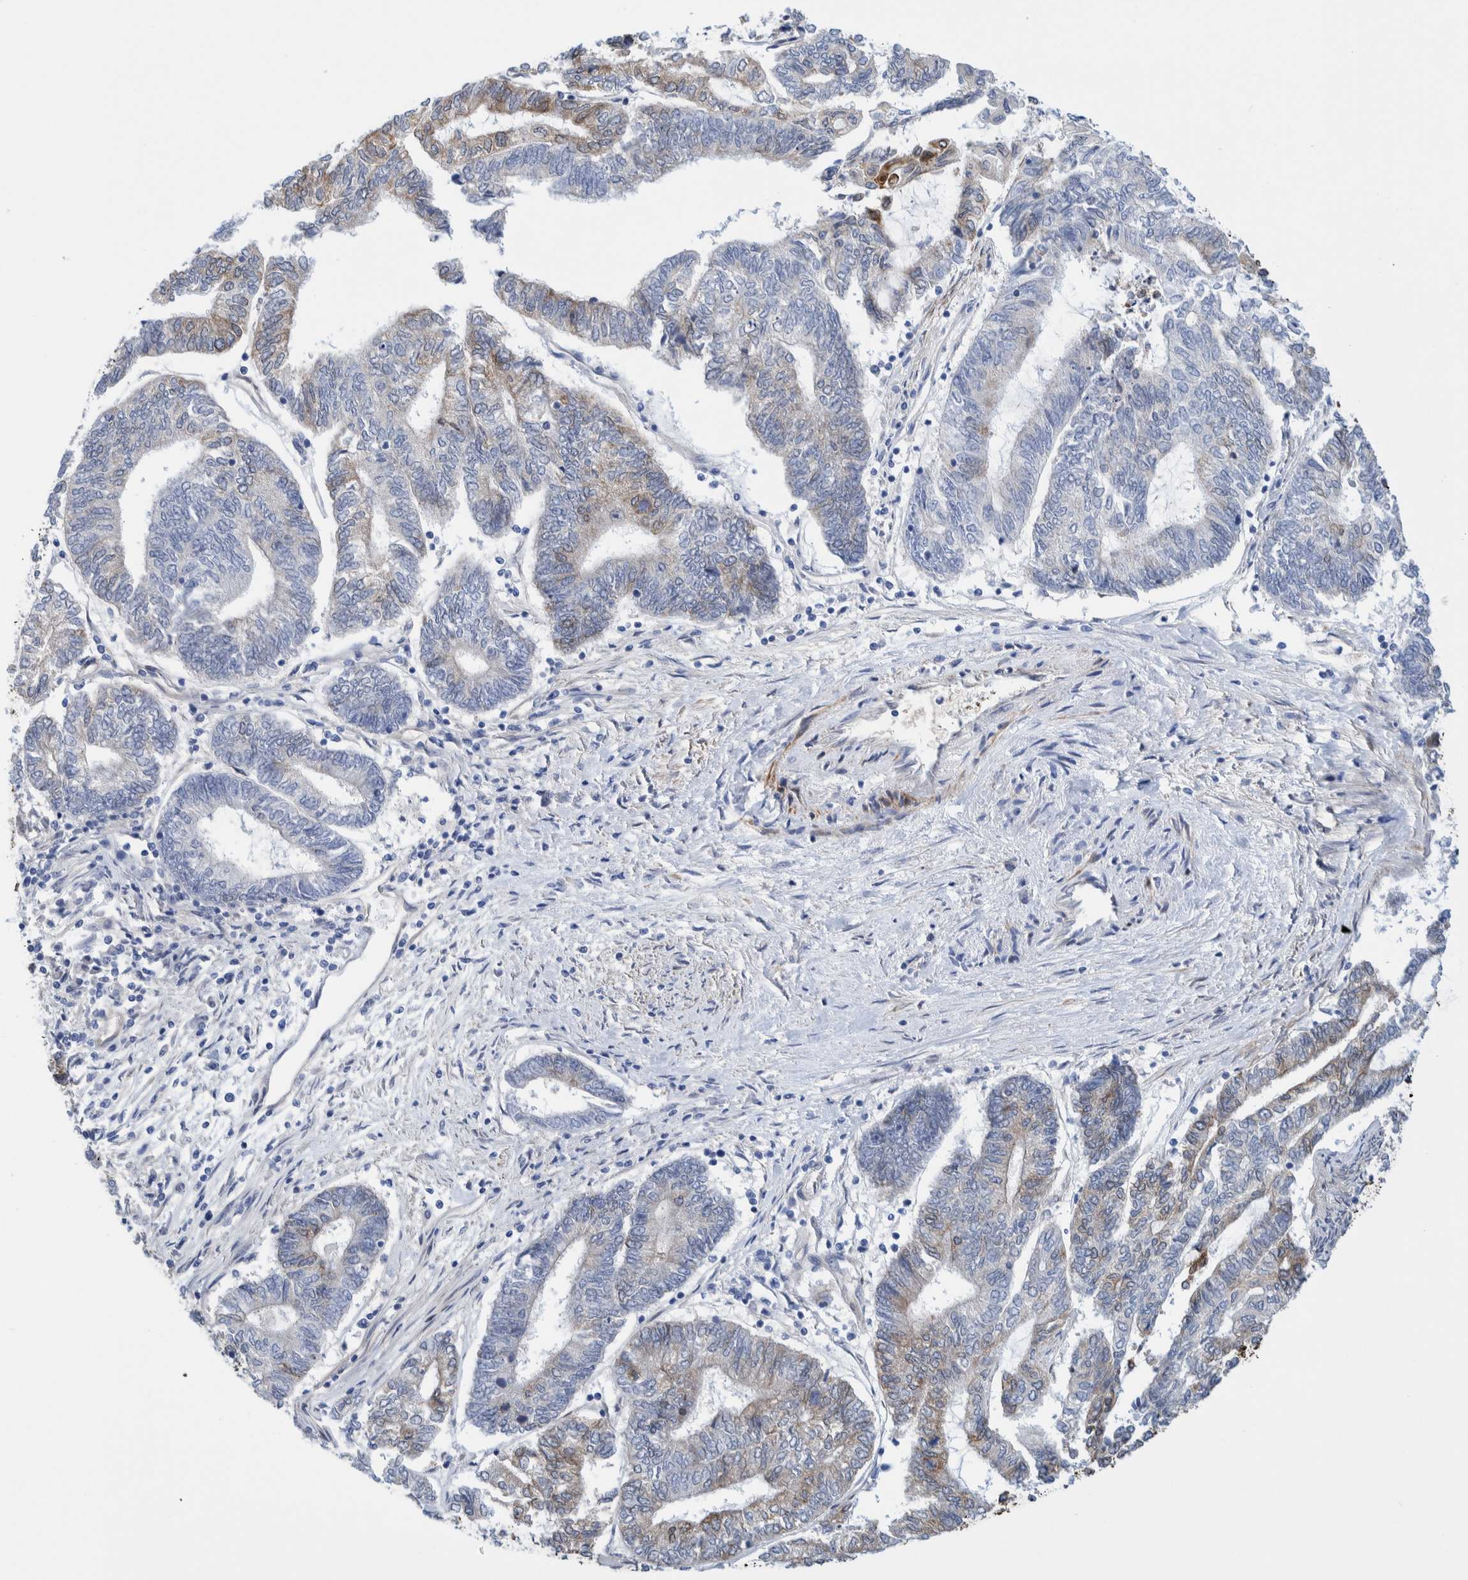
{"staining": {"intensity": "moderate", "quantity": "25%-75%", "location": "cytoplasmic/membranous"}, "tissue": "endometrial cancer", "cell_type": "Tumor cells", "image_type": "cancer", "snomed": [{"axis": "morphology", "description": "Adenocarcinoma, NOS"}, {"axis": "topography", "description": "Uterus"}, {"axis": "topography", "description": "Endometrium"}], "caption": "This histopathology image demonstrates adenocarcinoma (endometrial) stained with IHC to label a protein in brown. The cytoplasmic/membranous of tumor cells show moderate positivity for the protein. Nuclei are counter-stained blue.", "gene": "THEM6", "patient": {"sex": "female", "age": 70}}